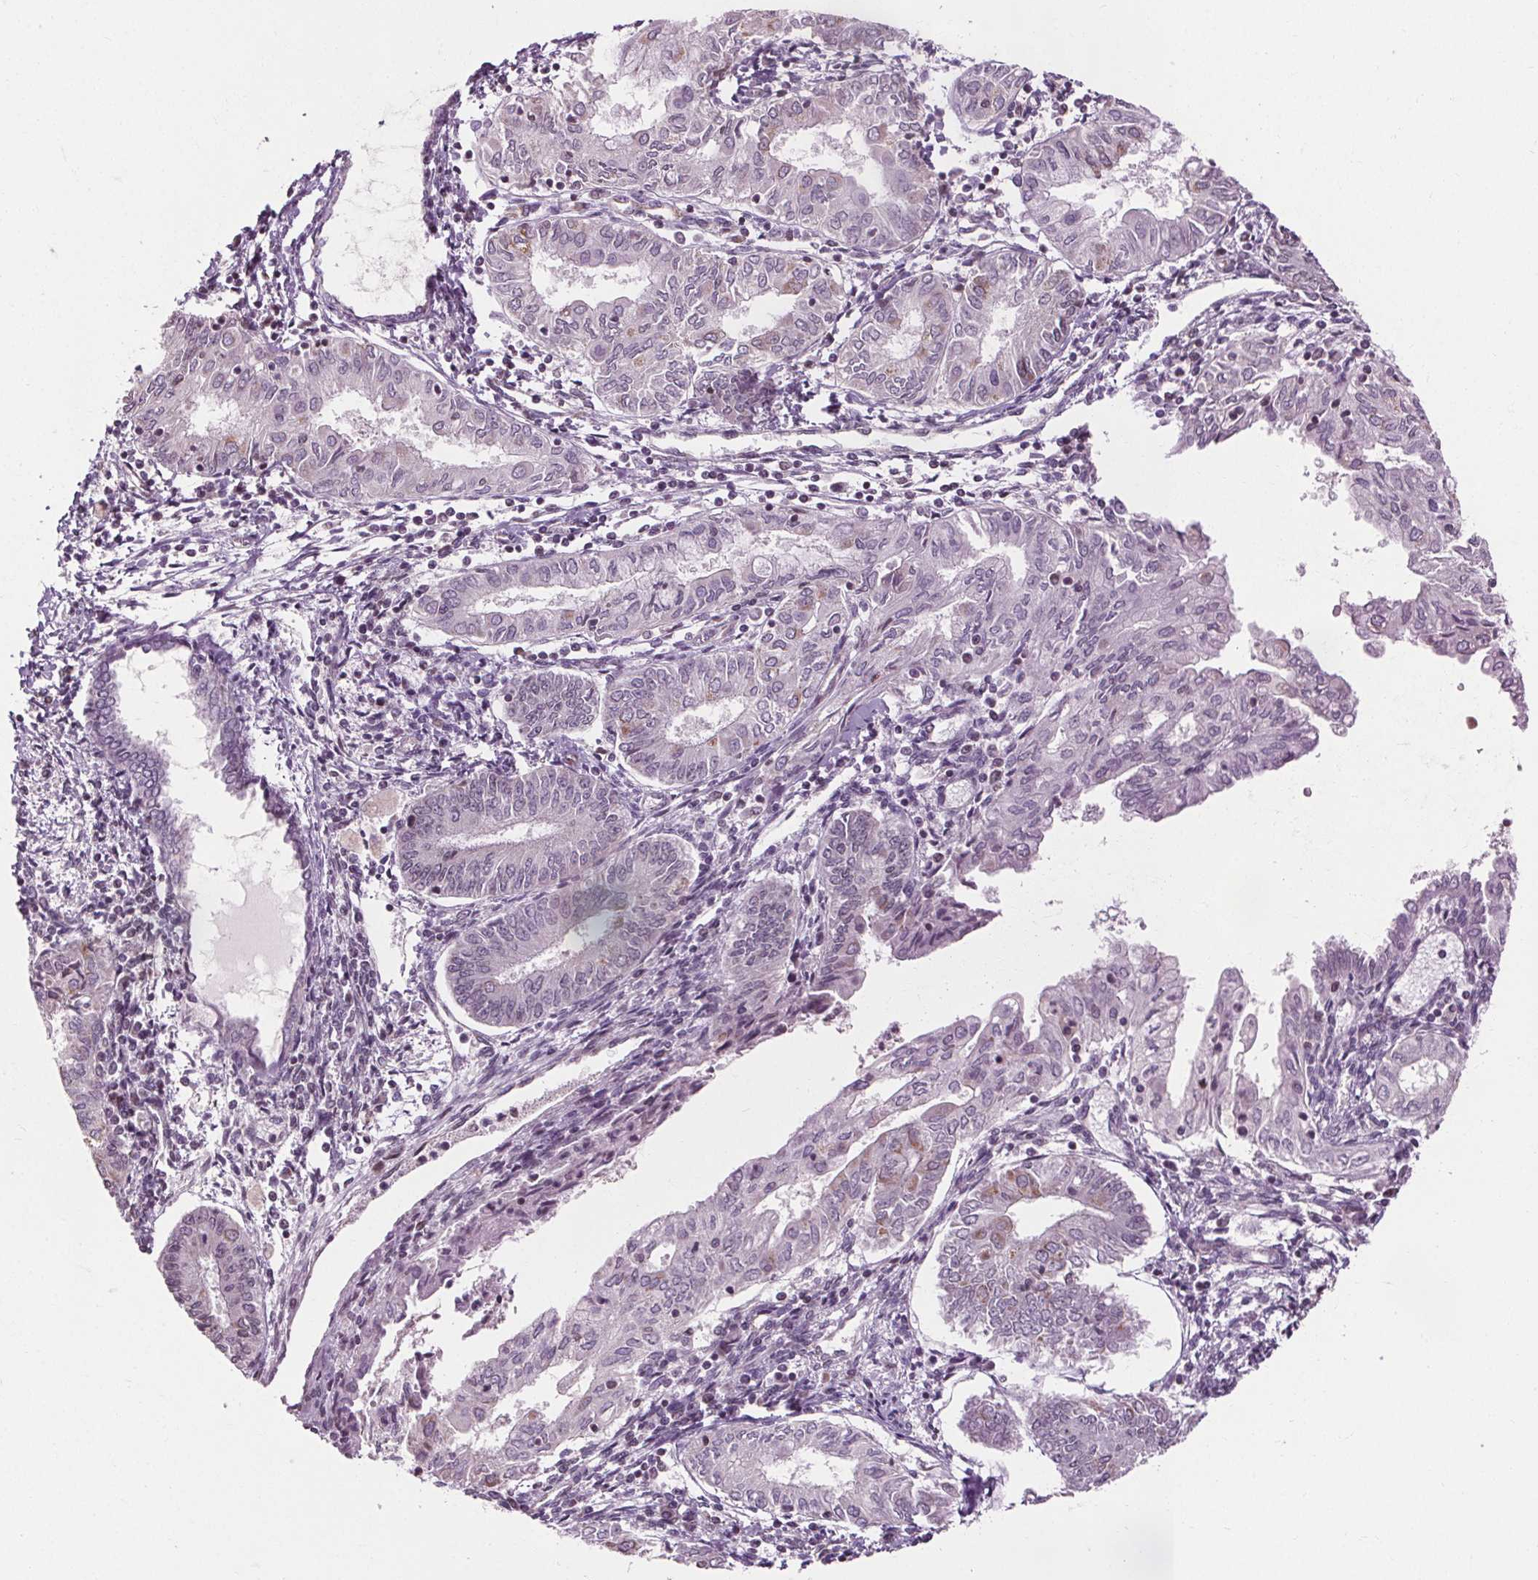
{"staining": {"intensity": "moderate", "quantity": "<25%", "location": "cytoplasmic/membranous"}, "tissue": "endometrial cancer", "cell_type": "Tumor cells", "image_type": "cancer", "snomed": [{"axis": "morphology", "description": "Adenocarcinoma, NOS"}, {"axis": "topography", "description": "Endometrium"}], "caption": "There is low levels of moderate cytoplasmic/membranous staining in tumor cells of endometrial adenocarcinoma, as demonstrated by immunohistochemical staining (brown color).", "gene": "LFNG", "patient": {"sex": "female", "age": 68}}